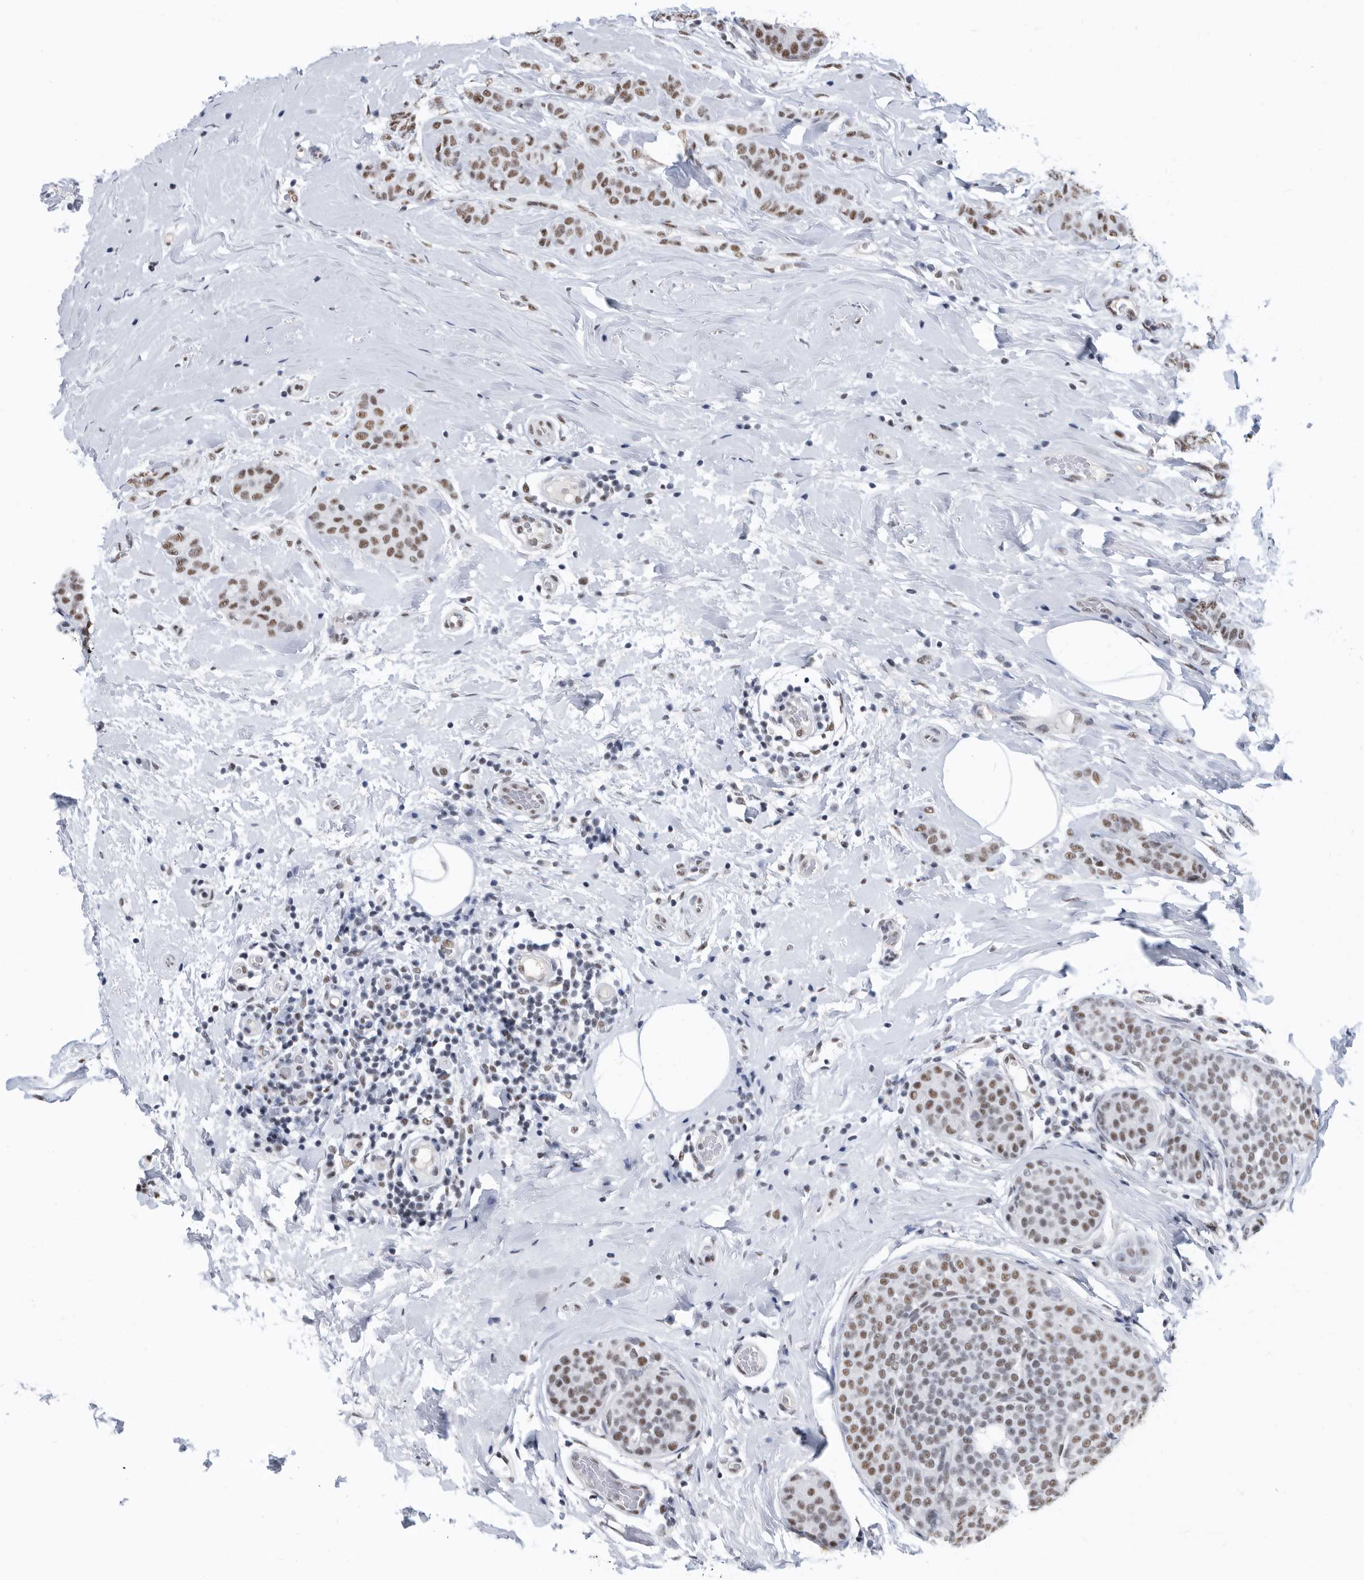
{"staining": {"intensity": "moderate", "quantity": ">75%", "location": "nuclear"}, "tissue": "breast cancer", "cell_type": "Tumor cells", "image_type": "cancer", "snomed": [{"axis": "morphology", "description": "Lobular carcinoma, in situ"}, {"axis": "morphology", "description": "Lobular carcinoma"}, {"axis": "topography", "description": "Breast"}], "caption": "Moderate nuclear positivity for a protein is identified in about >75% of tumor cells of breast lobular carcinoma in situ using immunohistochemistry.", "gene": "SF3A1", "patient": {"sex": "female", "age": 41}}